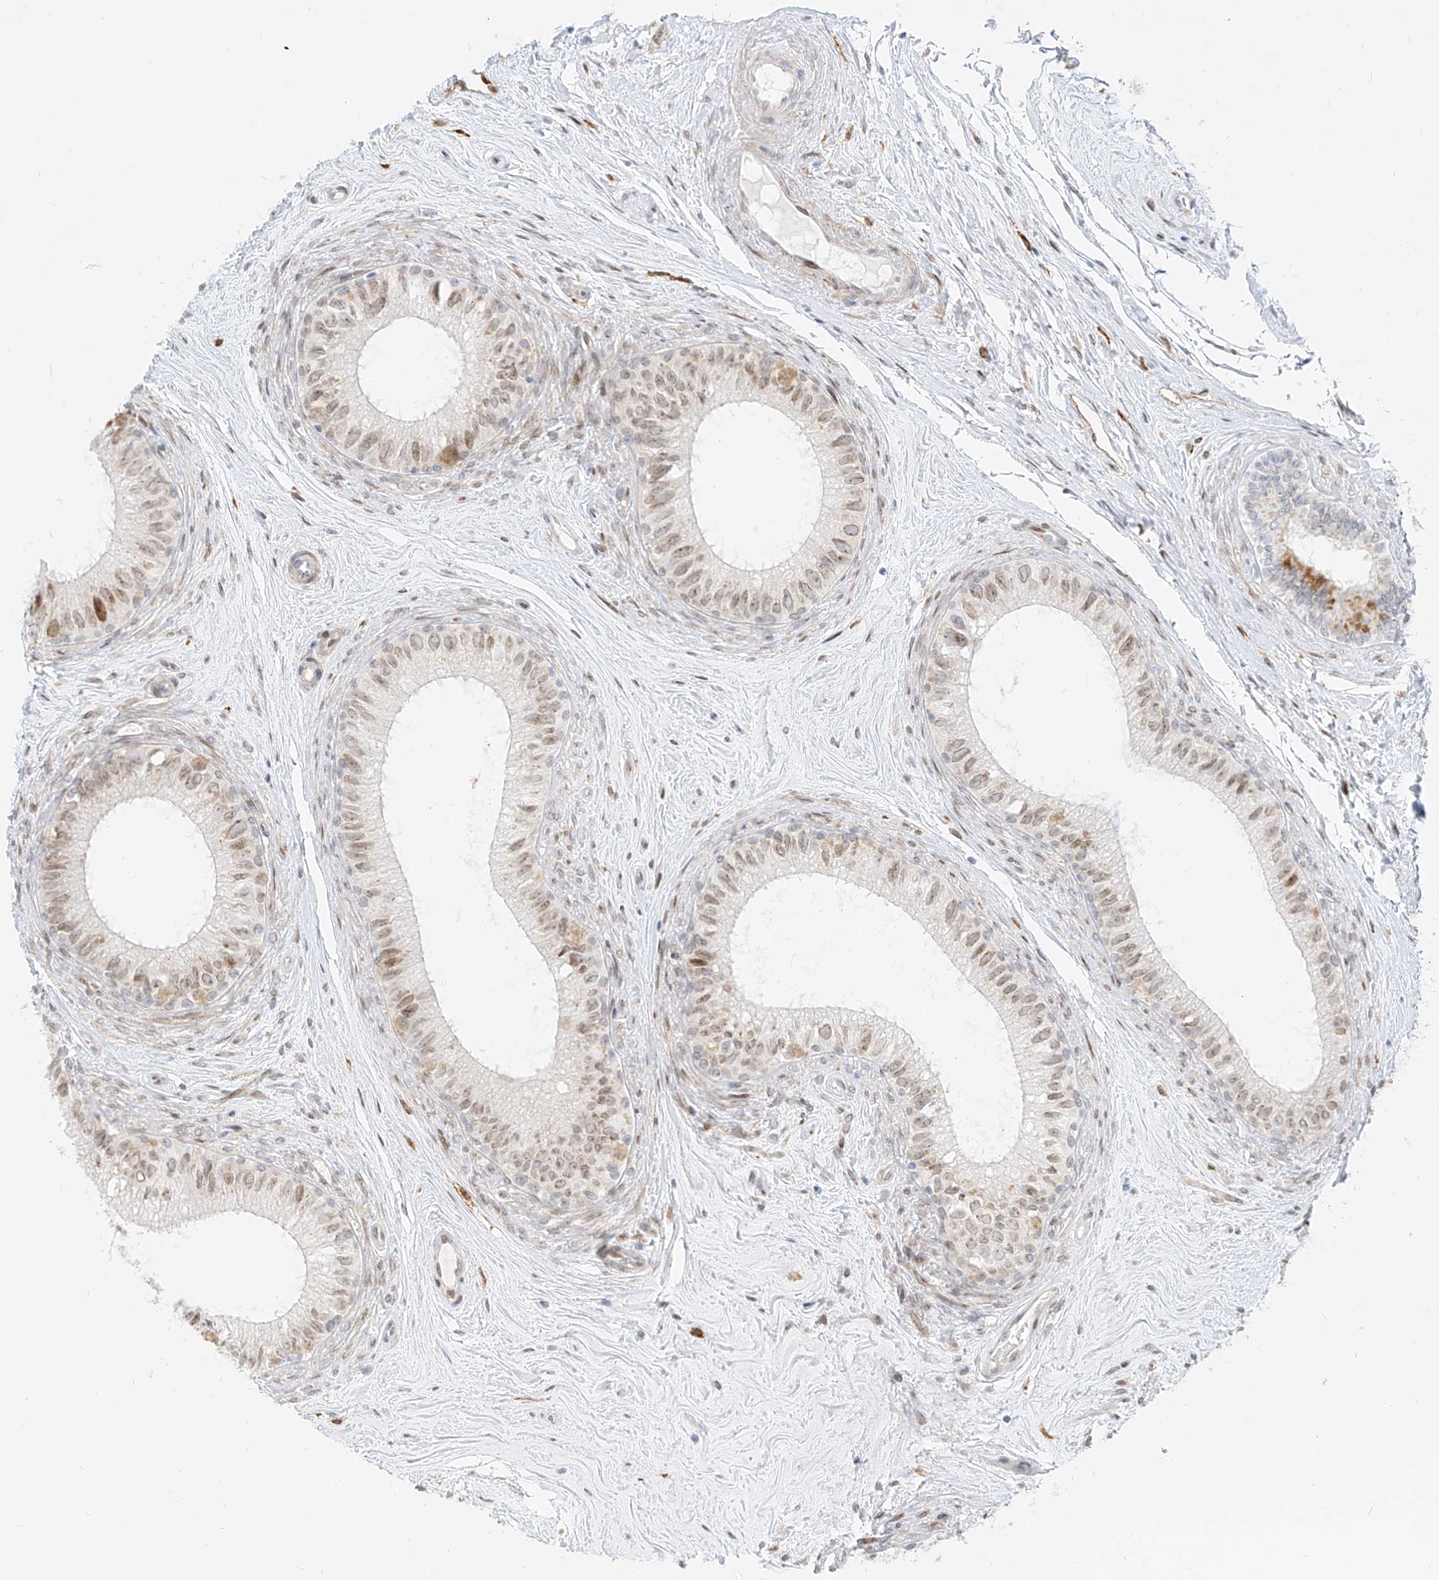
{"staining": {"intensity": "moderate", "quantity": "25%-75%", "location": "nuclear"}, "tissue": "epididymis", "cell_type": "Glandular cells", "image_type": "normal", "snomed": [{"axis": "morphology", "description": "Normal tissue, NOS"}, {"axis": "topography", "description": "Epididymis"}], "caption": "A high-resolution photomicrograph shows immunohistochemistry (IHC) staining of normal epididymis, which reveals moderate nuclear expression in approximately 25%-75% of glandular cells. The protein is shown in brown color, while the nuclei are stained blue.", "gene": "NHSL1", "patient": {"sex": "male", "age": 71}}